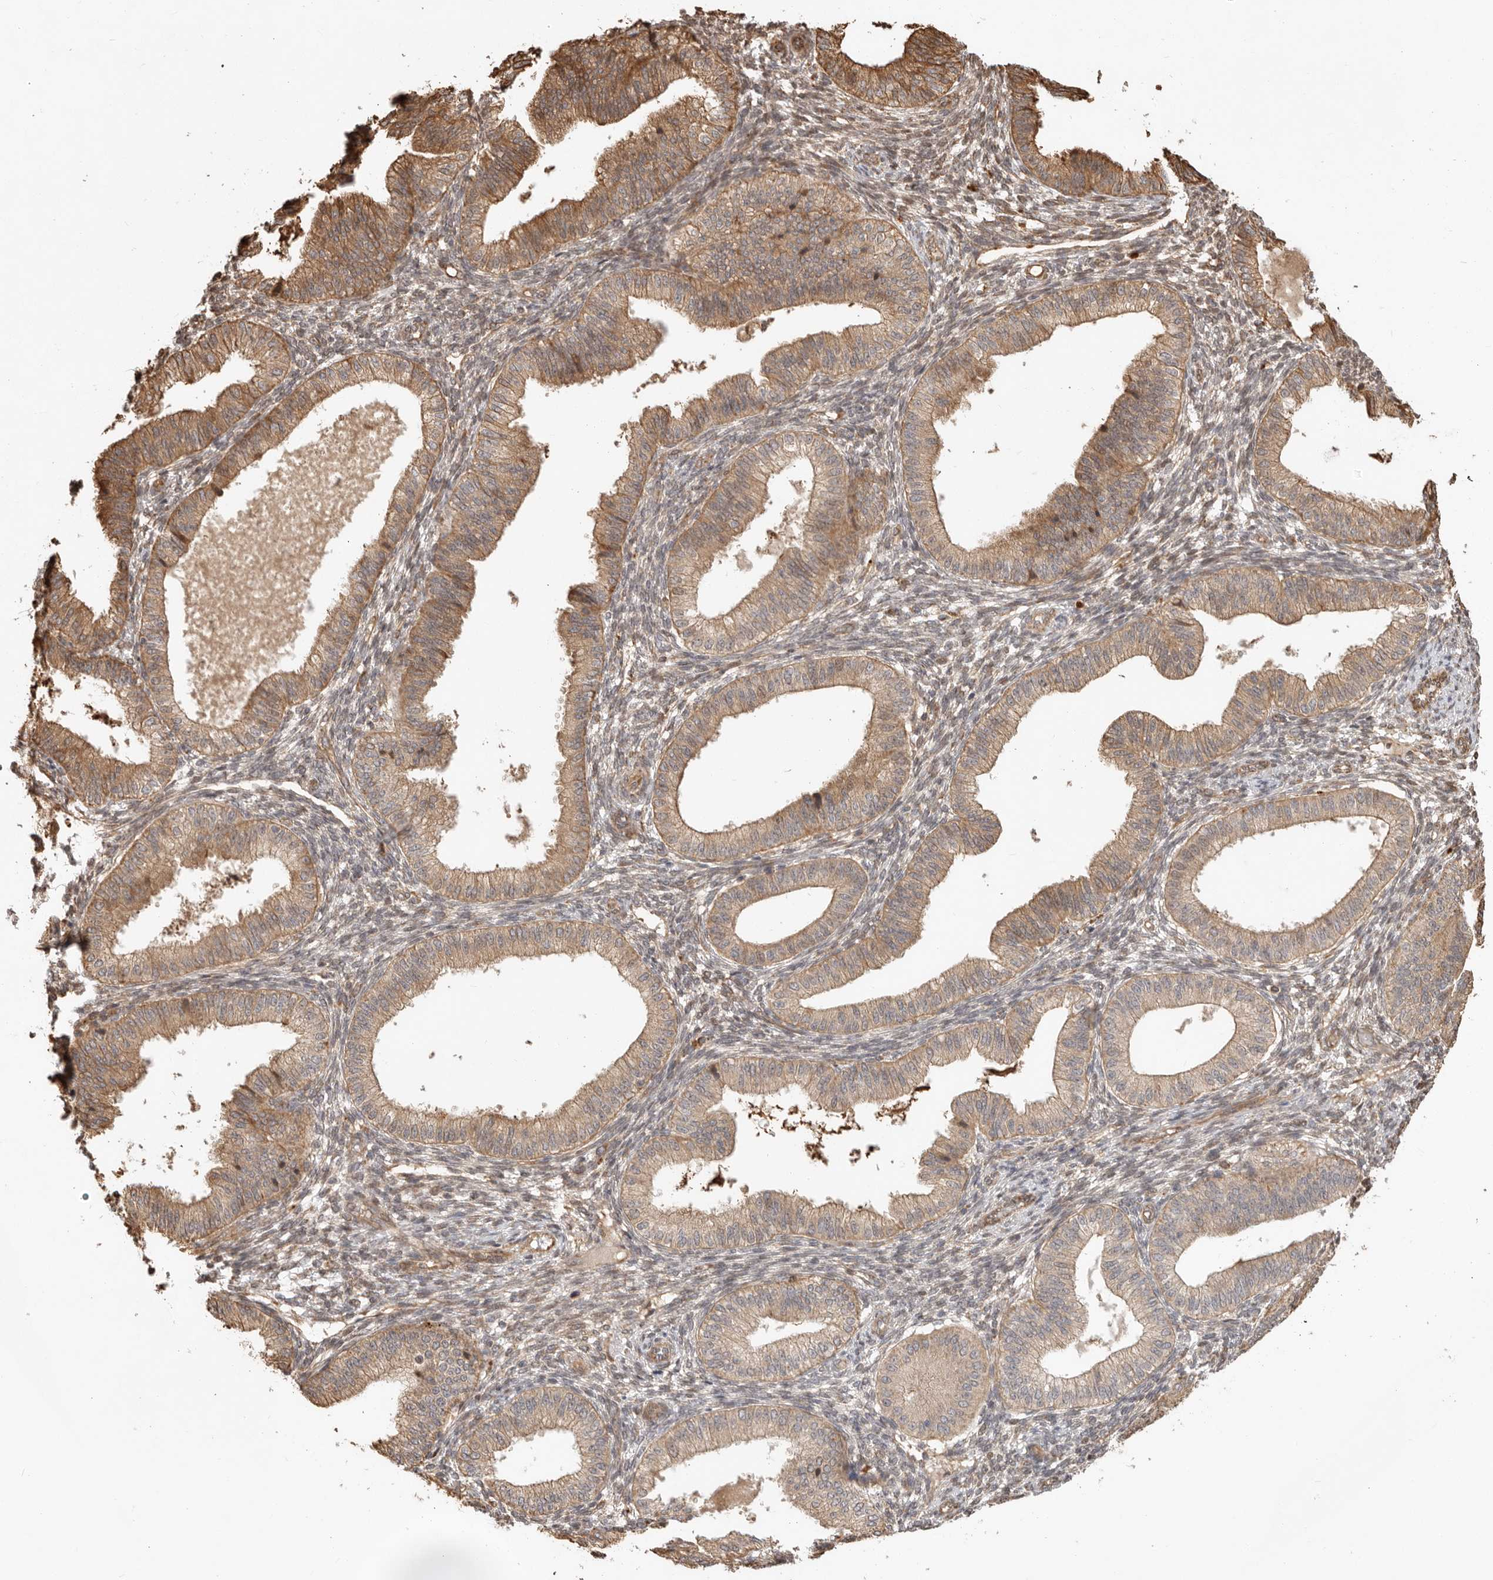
{"staining": {"intensity": "weak", "quantity": "25%-75%", "location": "nuclear"}, "tissue": "endometrium", "cell_type": "Cells in endometrial stroma", "image_type": "normal", "snomed": [{"axis": "morphology", "description": "Normal tissue, NOS"}, {"axis": "topography", "description": "Endometrium"}], "caption": "IHC photomicrograph of normal endometrium: endometrium stained using IHC shows low levels of weak protein expression localized specifically in the nuclear of cells in endometrial stroma, appearing as a nuclear brown color.", "gene": "DPH7", "patient": {"sex": "female", "age": 39}}